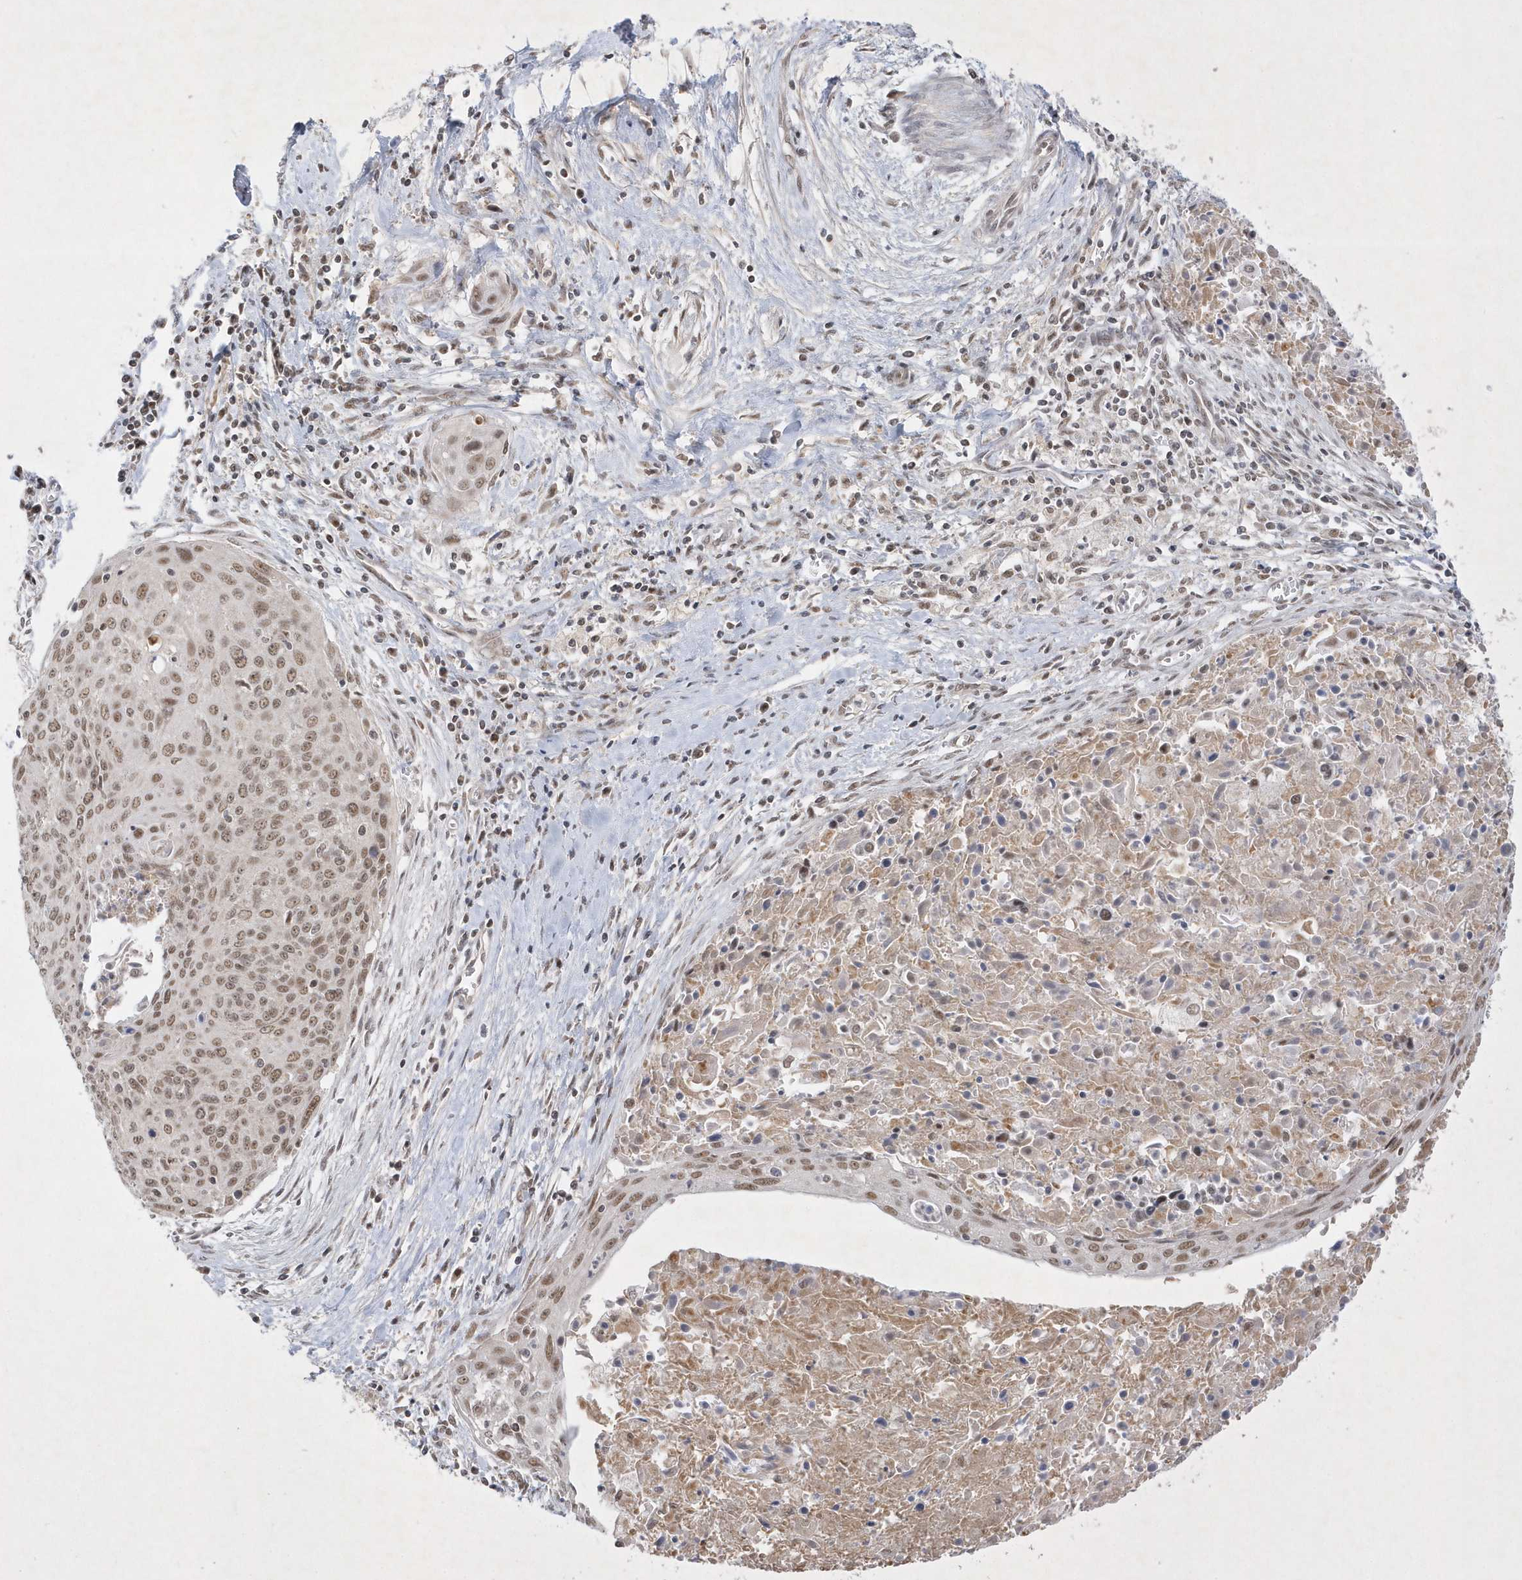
{"staining": {"intensity": "moderate", "quantity": ">75%", "location": "nuclear"}, "tissue": "cervical cancer", "cell_type": "Tumor cells", "image_type": "cancer", "snomed": [{"axis": "morphology", "description": "Squamous cell carcinoma, NOS"}, {"axis": "topography", "description": "Cervix"}], "caption": "Human cervical squamous cell carcinoma stained with a brown dye displays moderate nuclear positive positivity in about >75% of tumor cells.", "gene": "CPSF3", "patient": {"sex": "female", "age": 55}}